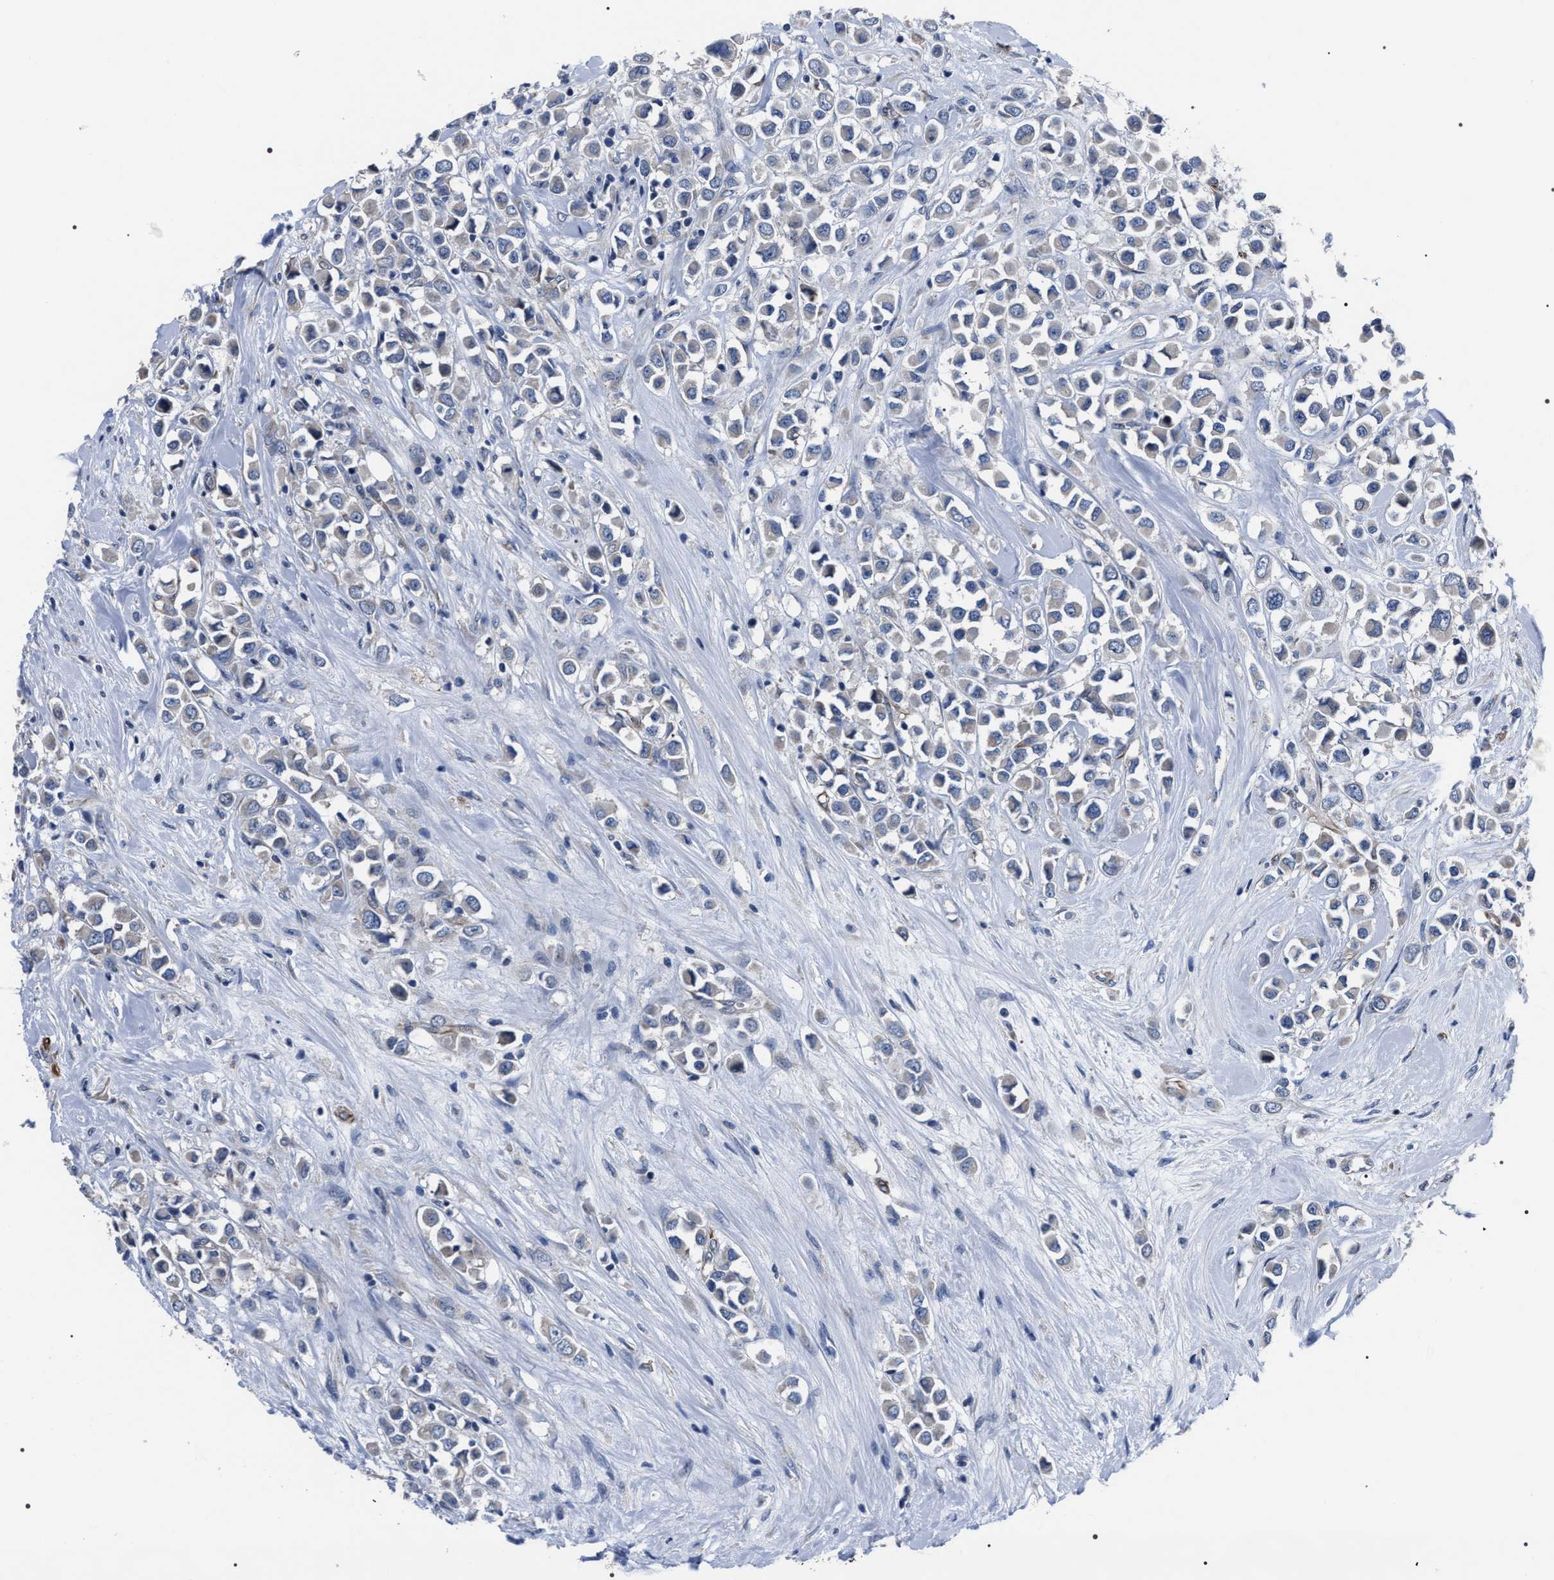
{"staining": {"intensity": "weak", "quantity": "<25%", "location": "cytoplasmic/membranous"}, "tissue": "breast cancer", "cell_type": "Tumor cells", "image_type": "cancer", "snomed": [{"axis": "morphology", "description": "Duct carcinoma"}, {"axis": "topography", "description": "Breast"}], "caption": "Protein analysis of breast cancer displays no significant expression in tumor cells. Brightfield microscopy of IHC stained with DAB (brown) and hematoxylin (blue), captured at high magnification.", "gene": "PKD1L1", "patient": {"sex": "female", "age": 61}}